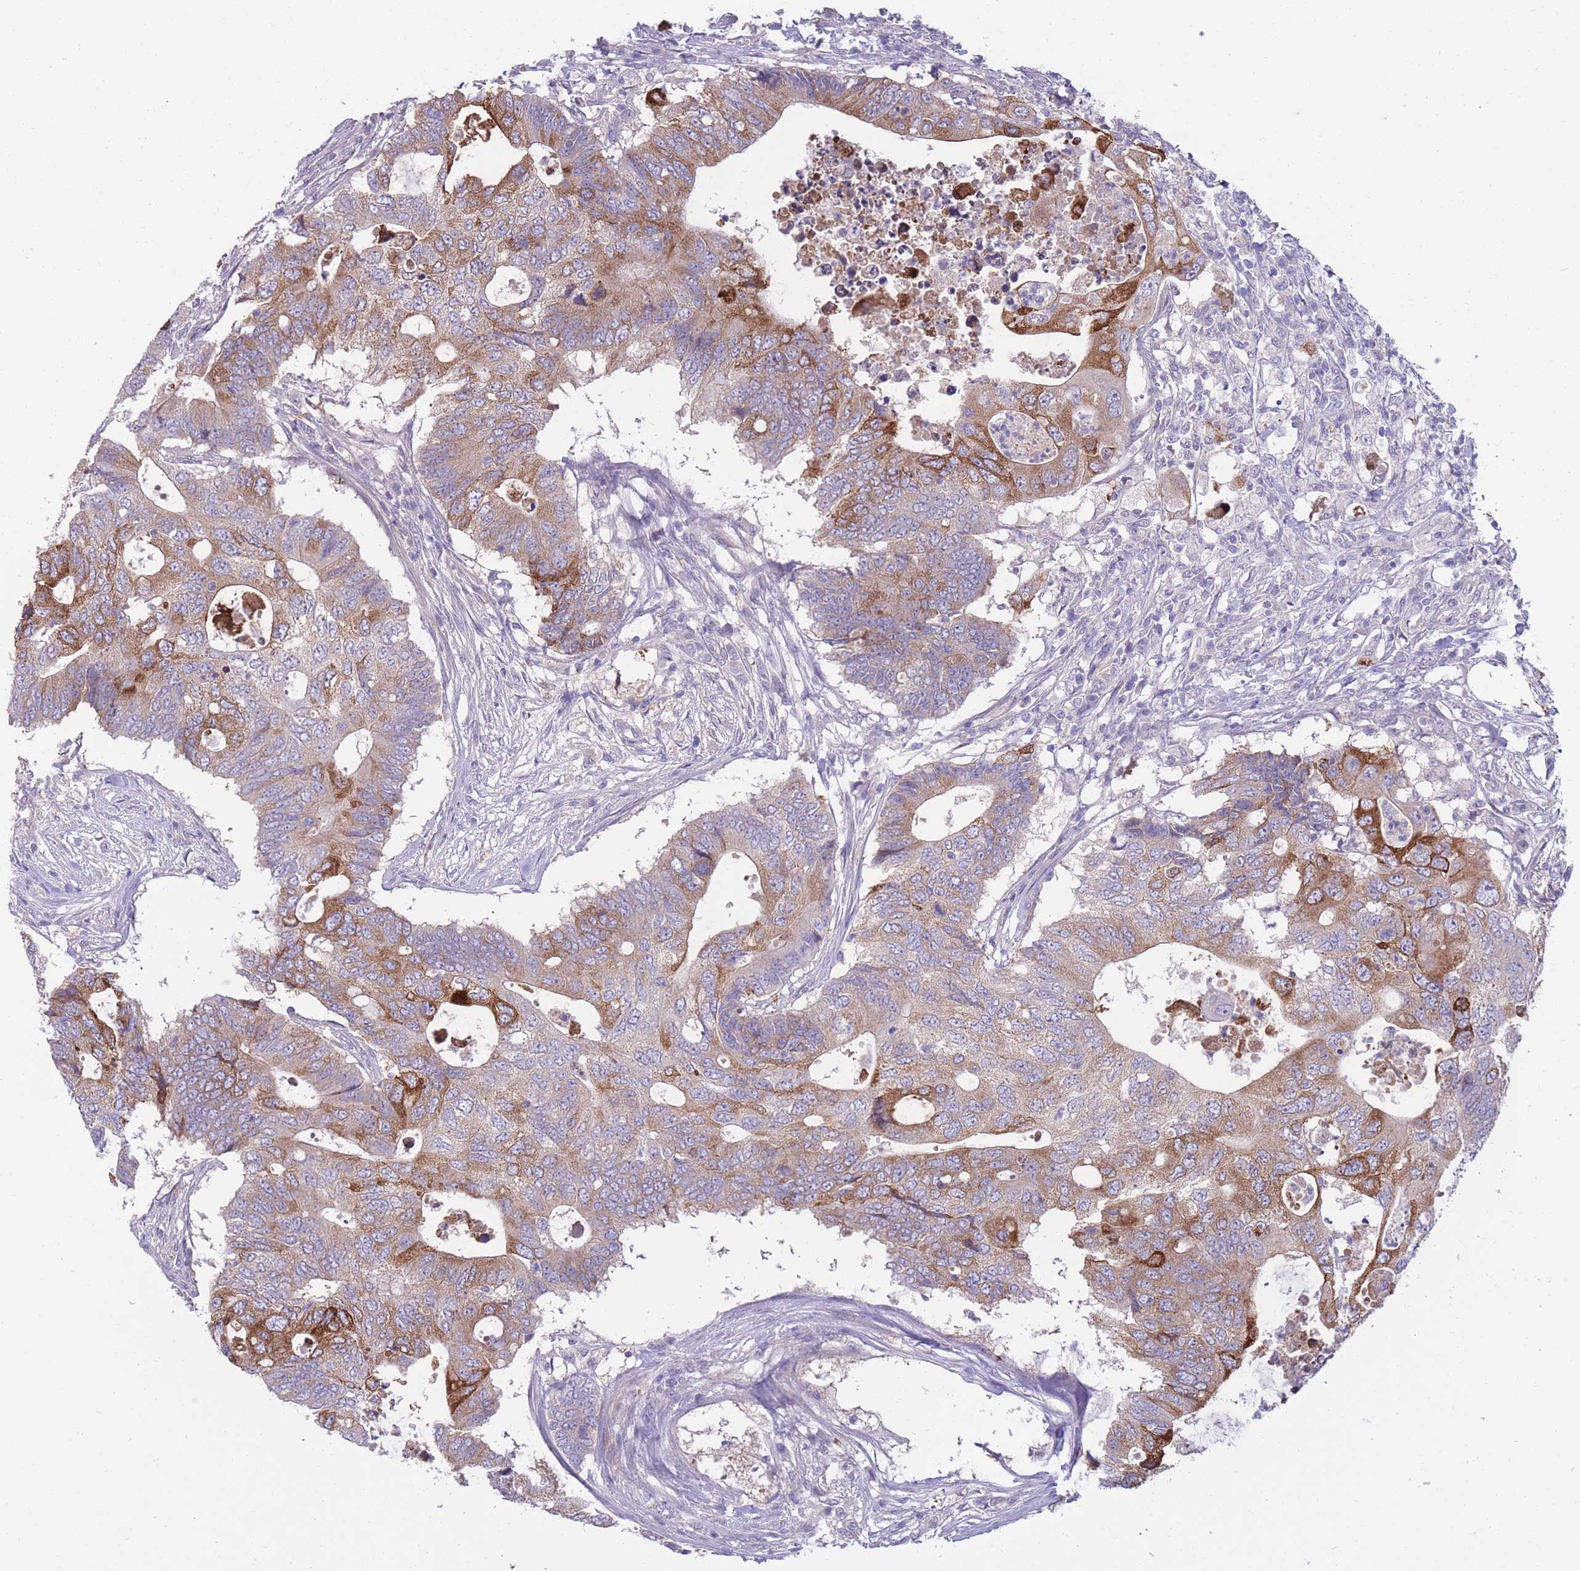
{"staining": {"intensity": "moderate", "quantity": "25%-75%", "location": "cytoplasmic/membranous"}, "tissue": "colorectal cancer", "cell_type": "Tumor cells", "image_type": "cancer", "snomed": [{"axis": "morphology", "description": "Adenocarcinoma, NOS"}, {"axis": "topography", "description": "Colon"}], "caption": "Immunohistochemical staining of human colorectal cancer demonstrates medium levels of moderate cytoplasmic/membranous expression in about 25%-75% of tumor cells.", "gene": "RGS11", "patient": {"sex": "male", "age": 71}}